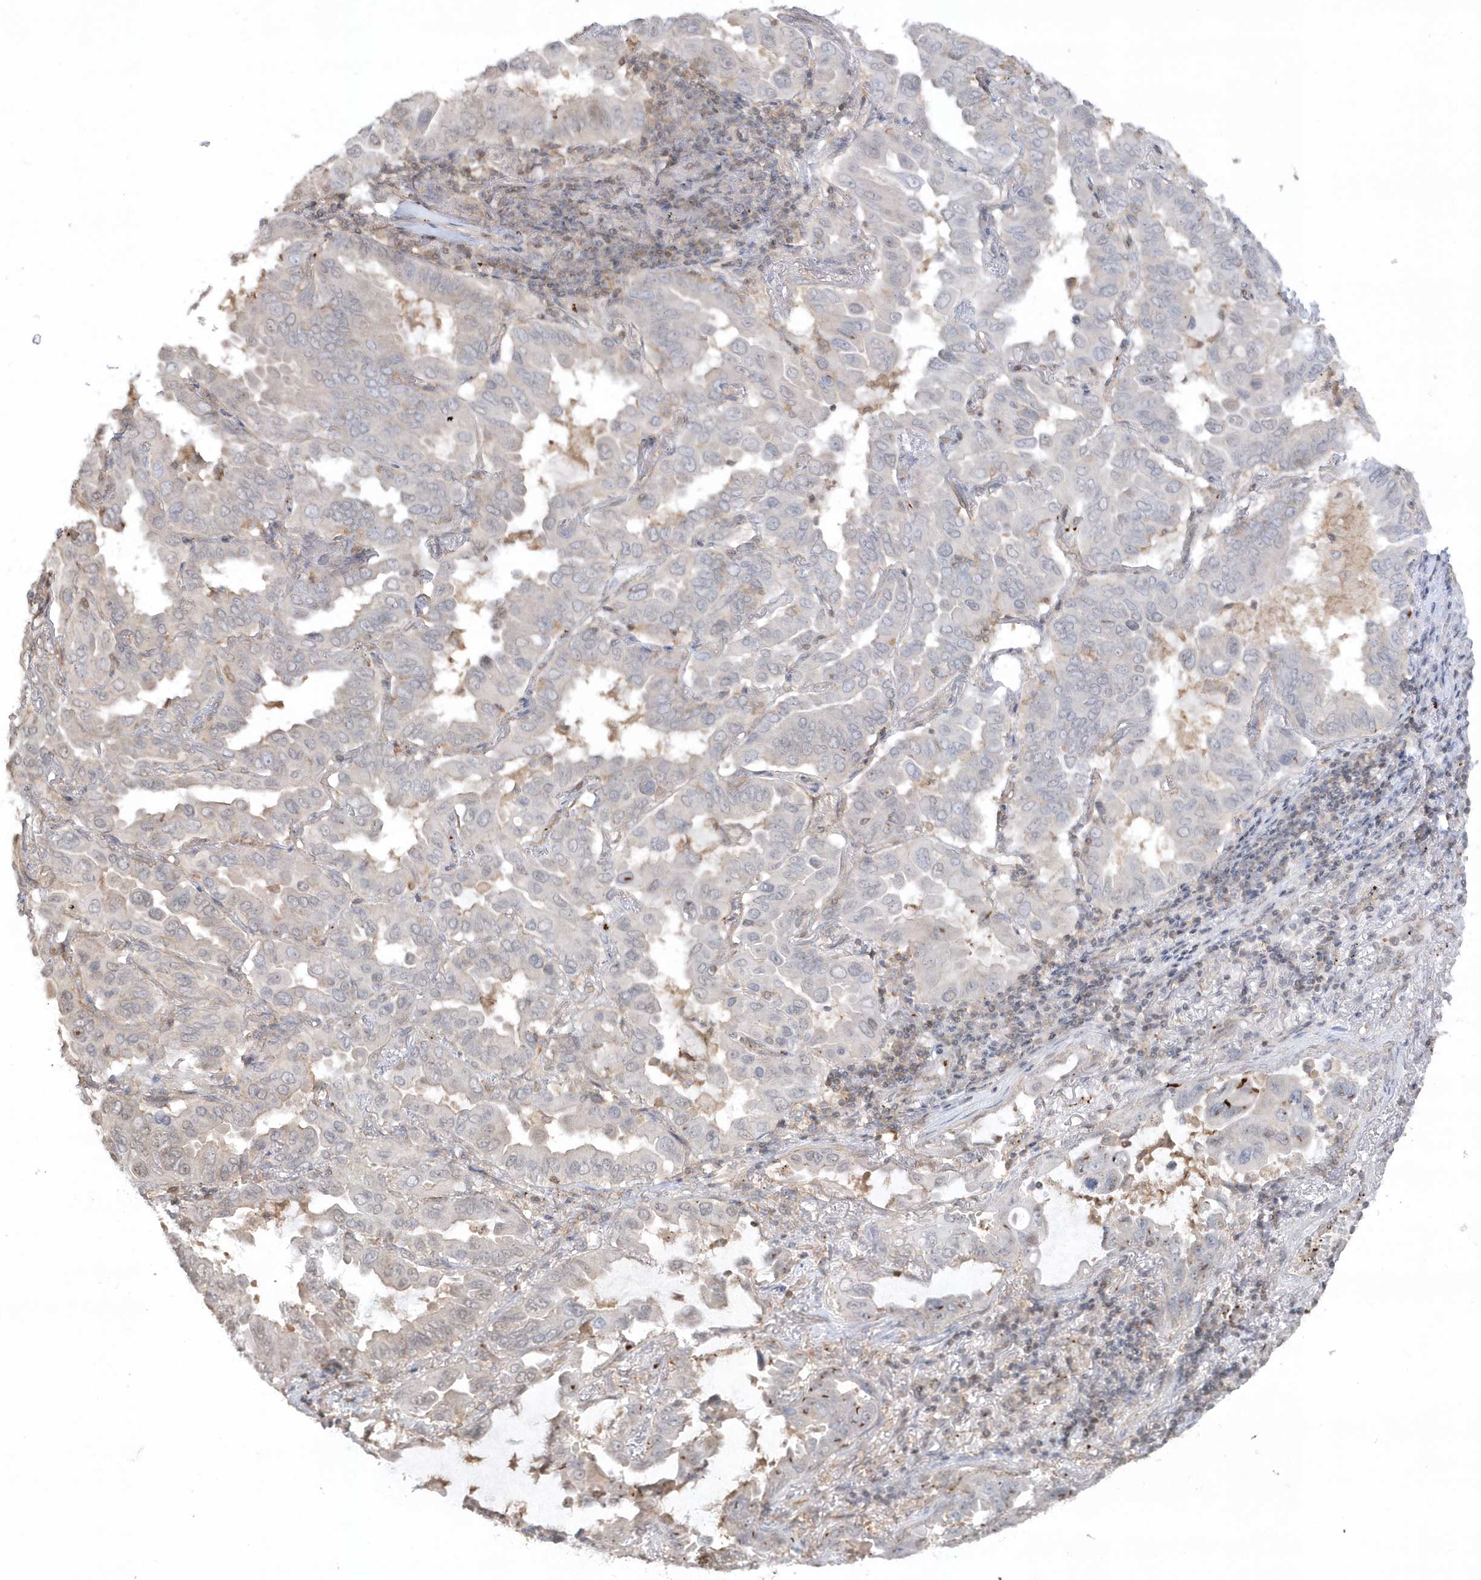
{"staining": {"intensity": "negative", "quantity": "none", "location": "none"}, "tissue": "lung cancer", "cell_type": "Tumor cells", "image_type": "cancer", "snomed": [{"axis": "morphology", "description": "Adenocarcinoma, NOS"}, {"axis": "topography", "description": "Lung"}], "caption": "This is an immunohistochemistry (IHC) histopathology image of human adenocarcinoma (lung). There is no staining in tumor cells.", "gene": "BSN", "patient": {"sex": "male", "age": 64}}